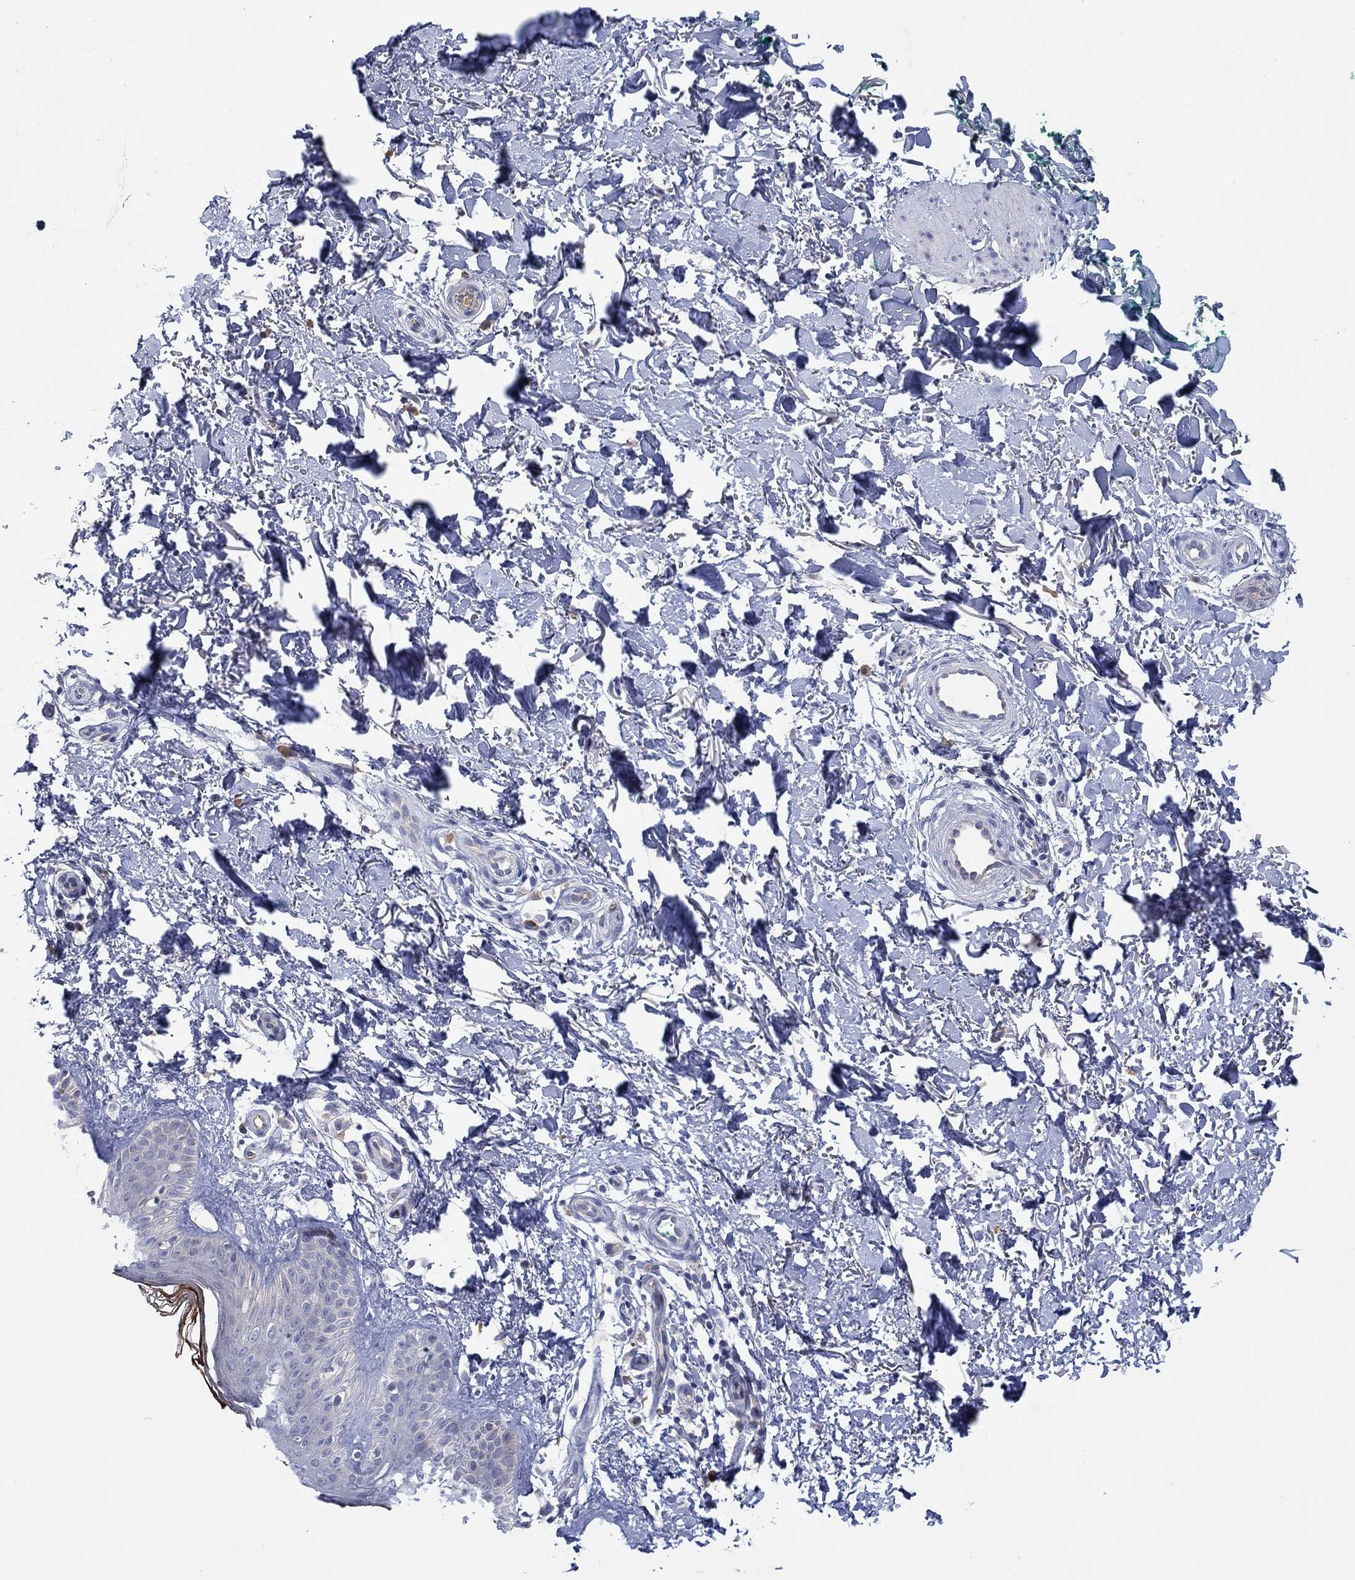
{"staining": {"intensity": "negative", "quantity": "none", "location": "none"}, "tissue": "skin", "cell_type": "Fibroblasts", "image_type": "normal", "snomed": [{"axis": "morphology", "description": "Normal tissue, NOS"}, {"axis": "morphology", "description": "Inflammation, NOS"}, {"axis": "morphology", "description": "Fibrosis, NOS"}, {"axis": "topography", "description": "Skin"}], "caption": "Immunohistochemistry (IHC) histopathology image of benign human skin stained for a protein (brown), which displays no positivity in fibroblasts. (DAB immunohistochemistry (IHC), high magnification).", "gene": "PLCL2", "patient": {"sex": "male", "age": 71}}